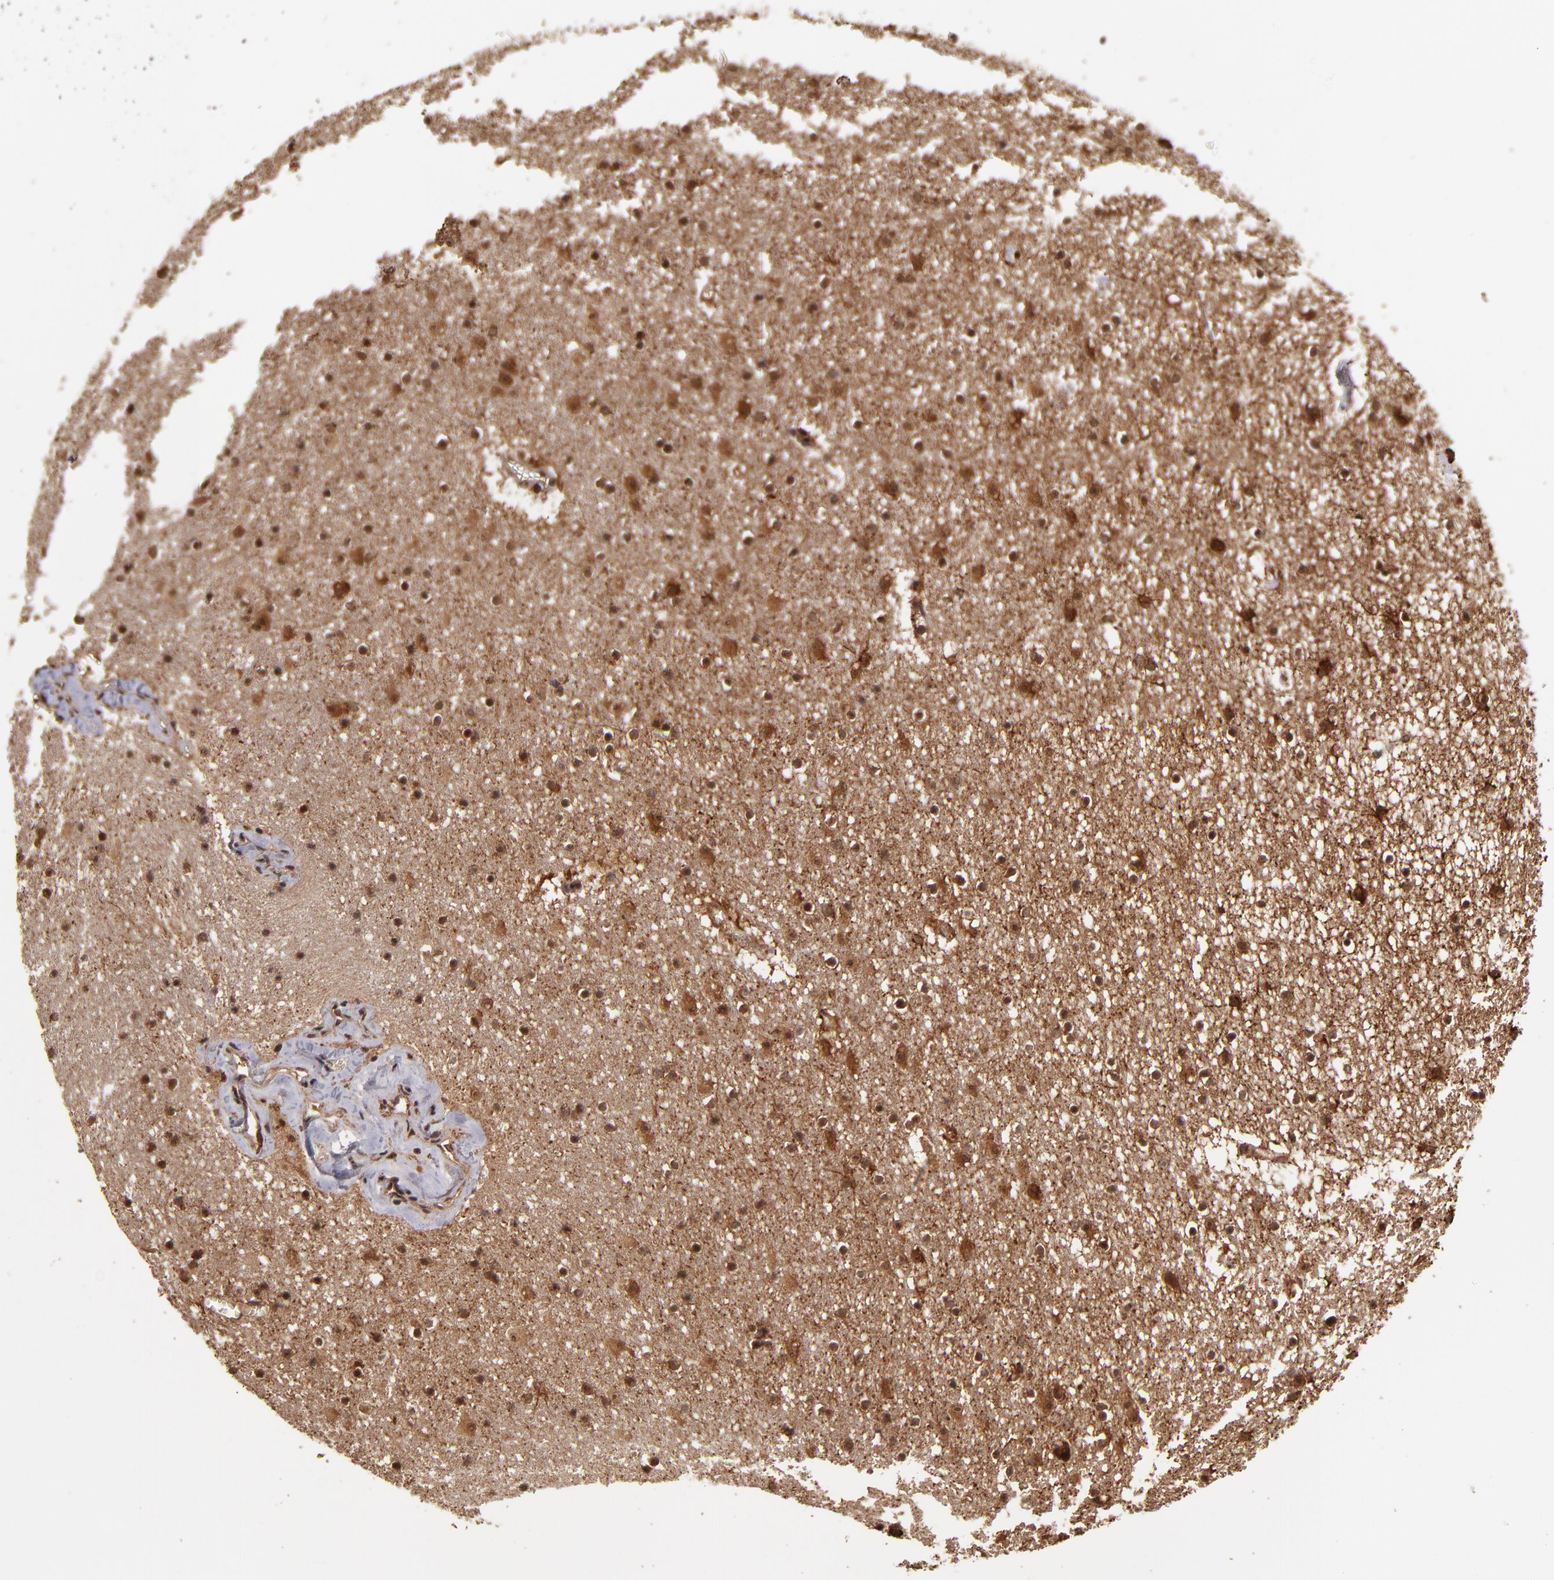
{"staining": {"intensity": "strong", "quantity": ">75%", "location": "cytoplasmic/membranous"}, "tissue": "caudate", "cell_type": "Glial cells", "image_type": "normal", "snomed": [{"axis": "morphology", "description": "Normal tissue, NOS"}, {"axis": "topography", "description": "Lateral ventricle wall"}], "caption": "Immunohistochemical staining of normal caudate exhibits strong cytoplasmic/membranous protein positivity in about >75% of glial cells. Ihc stains the protein of interest in brown and the nuclei are stained blue.", "gene": "NFE2L2", "patient": {"sex": "male", "age": 45}}